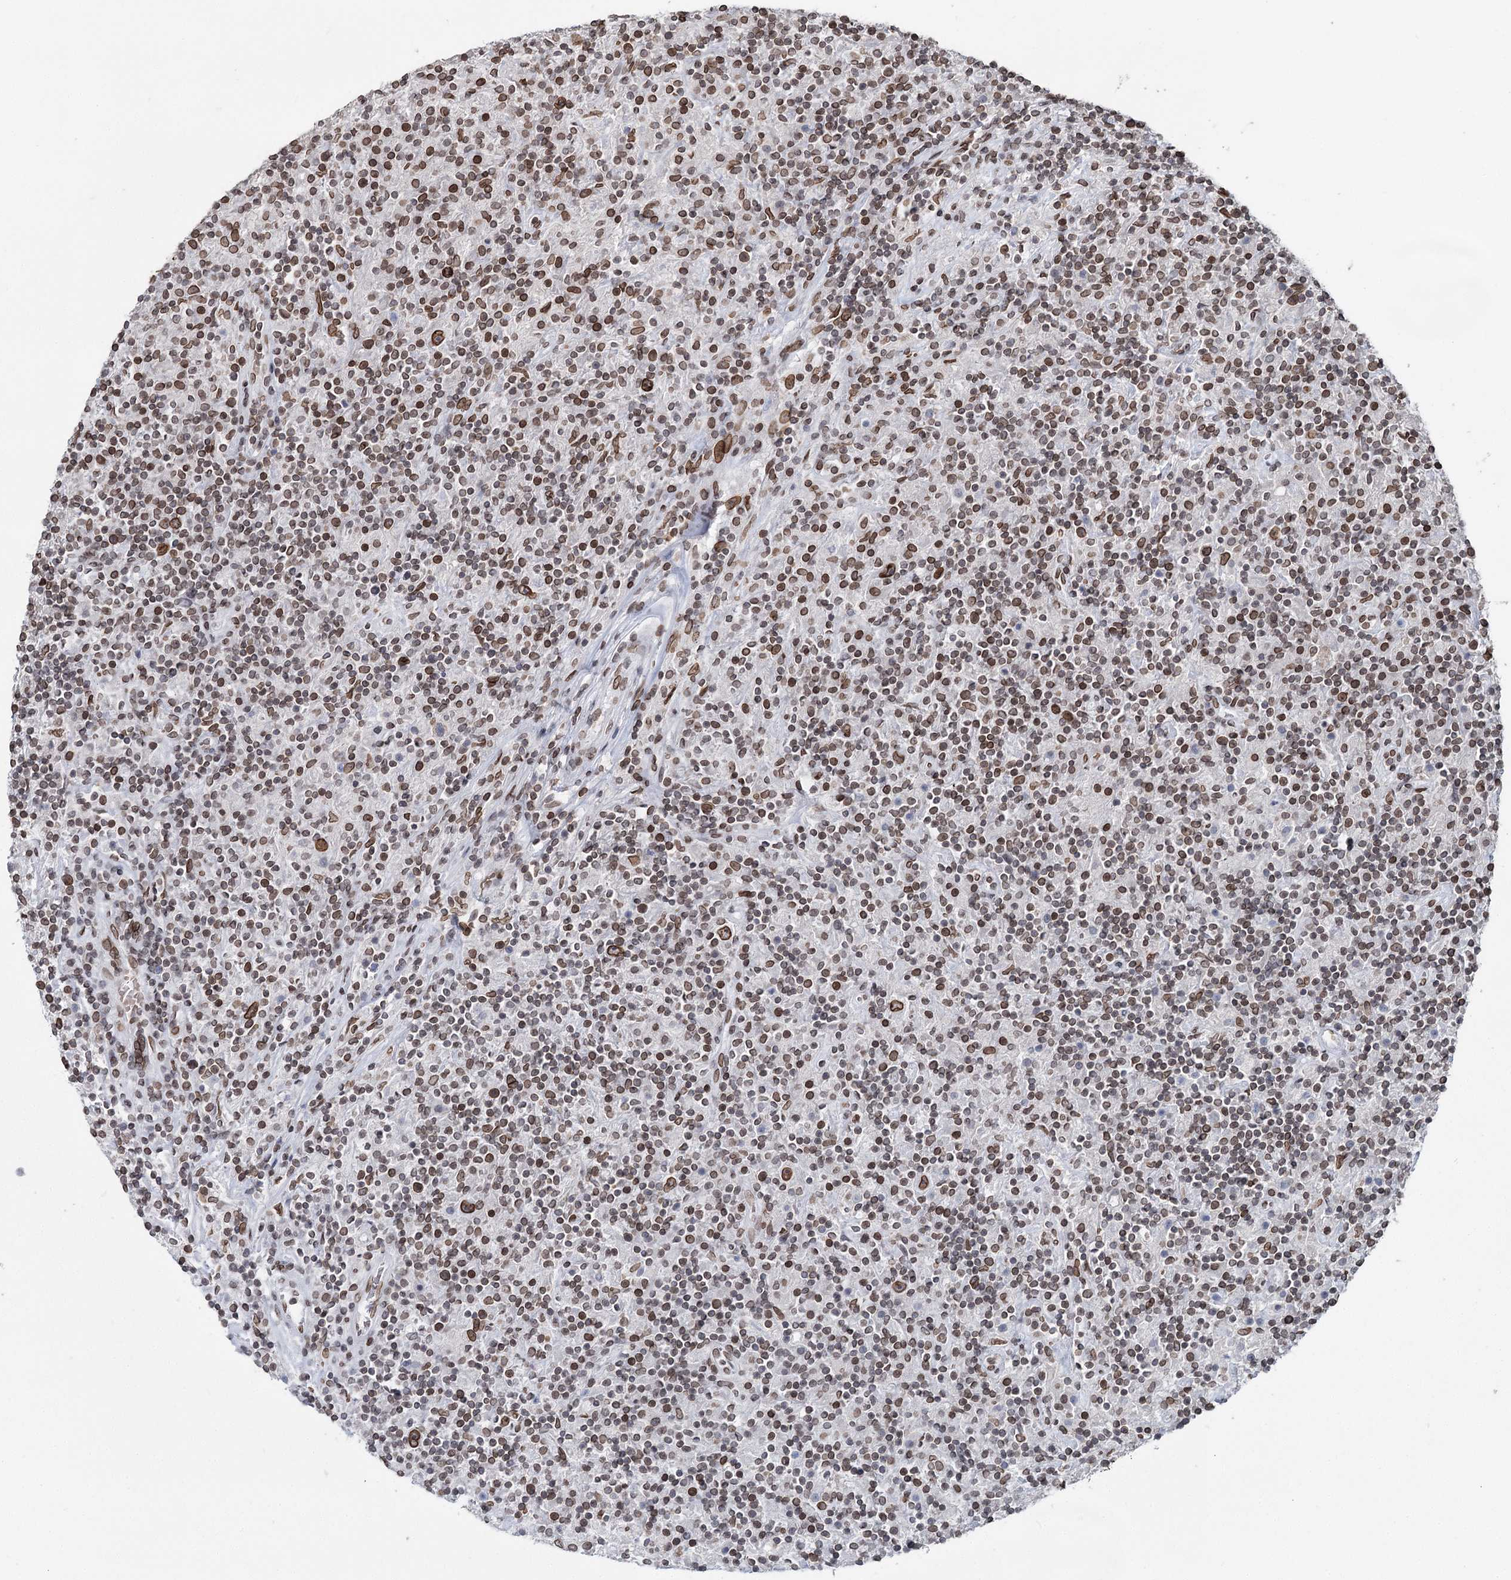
{"staining": {"intensity": "moderate", "quantity": ">75%", "location": "cytoplasmic/membranous,nuclear"}, "tissue": "lymphoma", "cell_type": "Tumor cells", "image_type": "cancer", "snomed": [{"axis": "morphology", "description": "Hodgkin's disease, NOS"}, {"axis": "topography", "description": "Lymph node"}], "caption": "The immunohistochemical stain highlights moderate cytoplasmic/membranous and nuclear staining in tumor cells of lymphoma tissue. Nuclei are stained in blue.", "gene": "KIAA0930", "patient": {"sex": "male", "age": 70}}